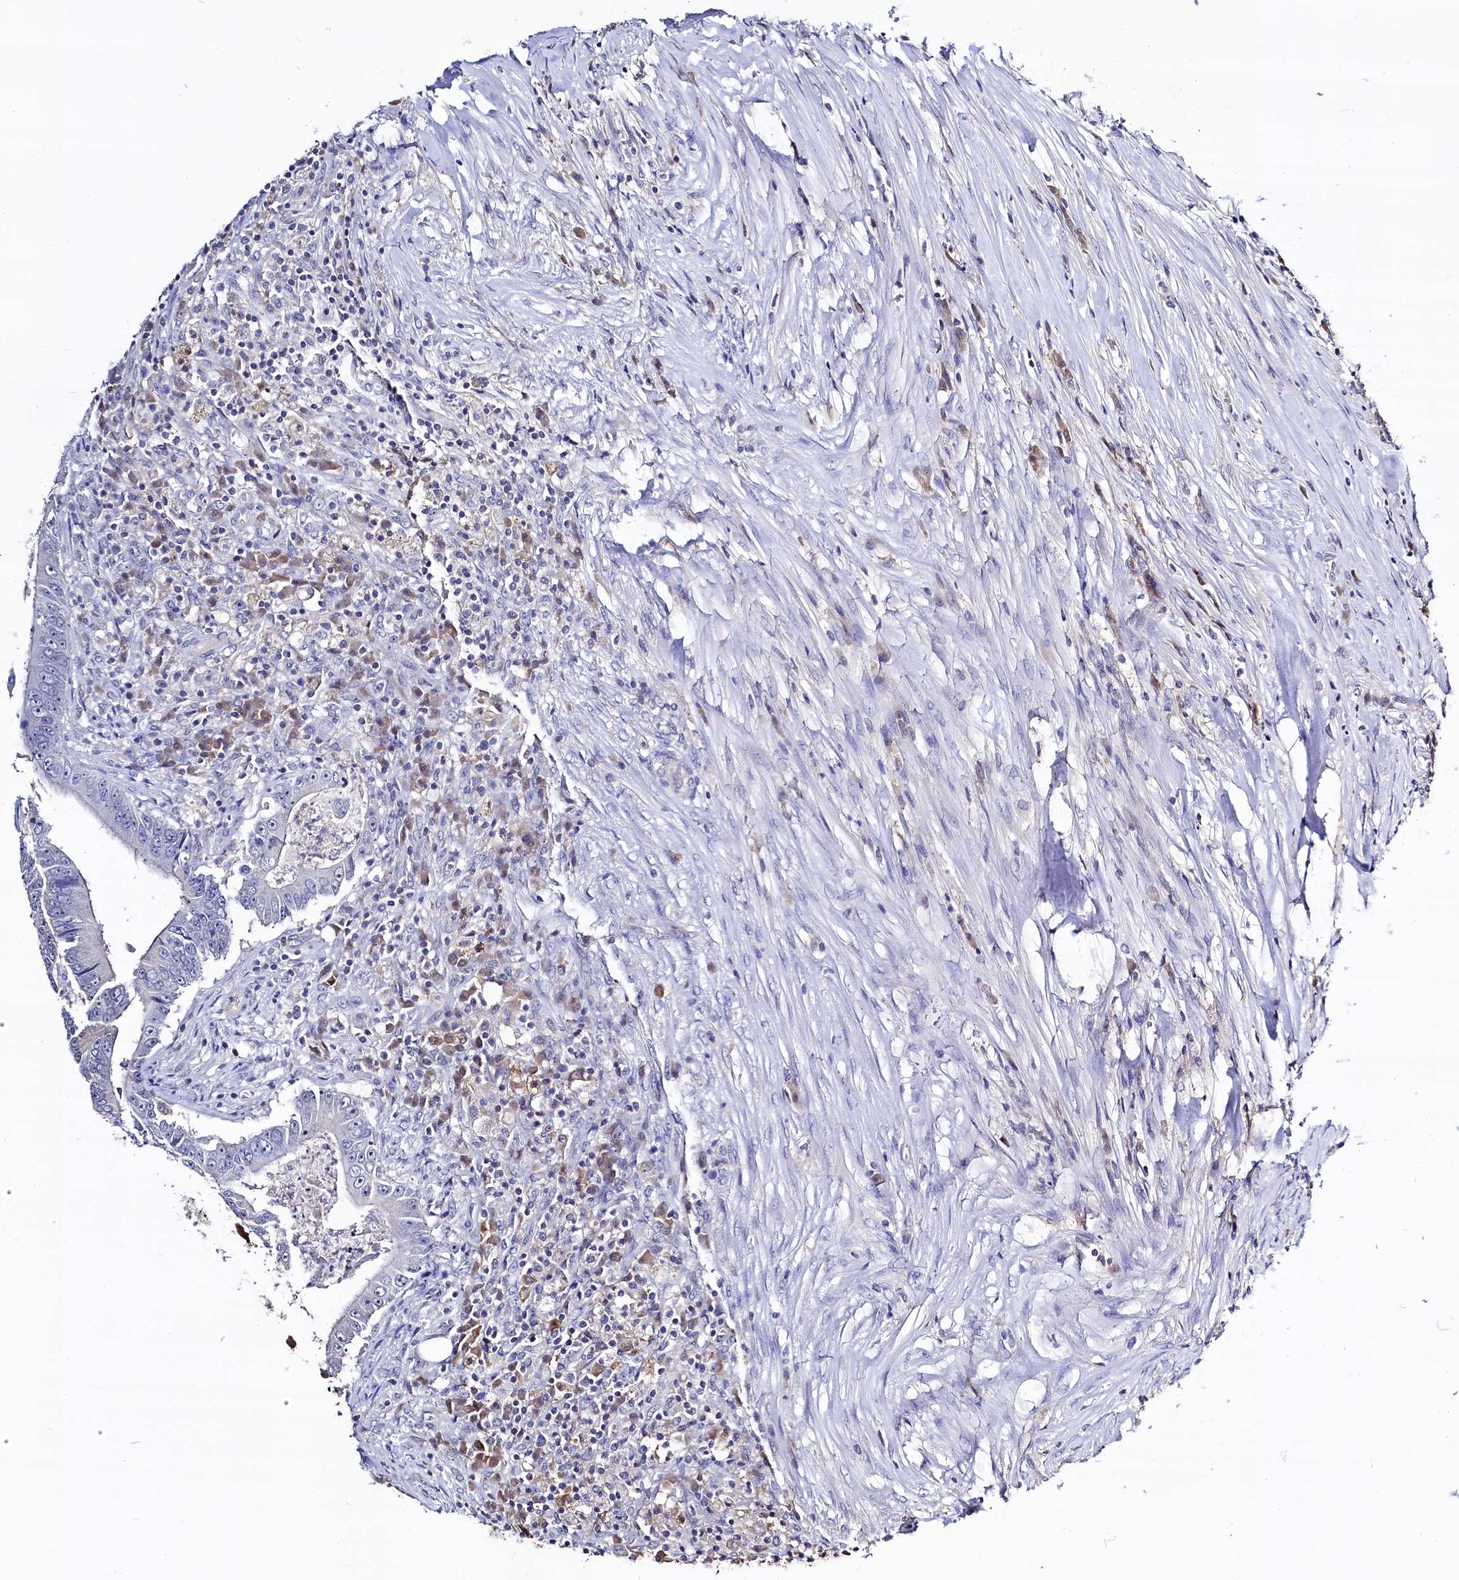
{"staining": {"intensity": "negative", "quantity": "none", "location": "none"}, "tissue": "colorectal cancer", "cell_type": "Tumor cells", "image_type": "cancer", "snomed": [{"axis": "morphology", "description": "Adenocarcinoma, NOS"}, {"axis": "topography", "description": "Colon"}], "caption": "A high-resolution histopathology image shows immunohistochemistry (IHC) staining of colorectal adenocarcinoma, which reveals no significant positivity in tumor cells.", "gene": "C11orf54", "patient": {"sex": "male", "age": 83}}